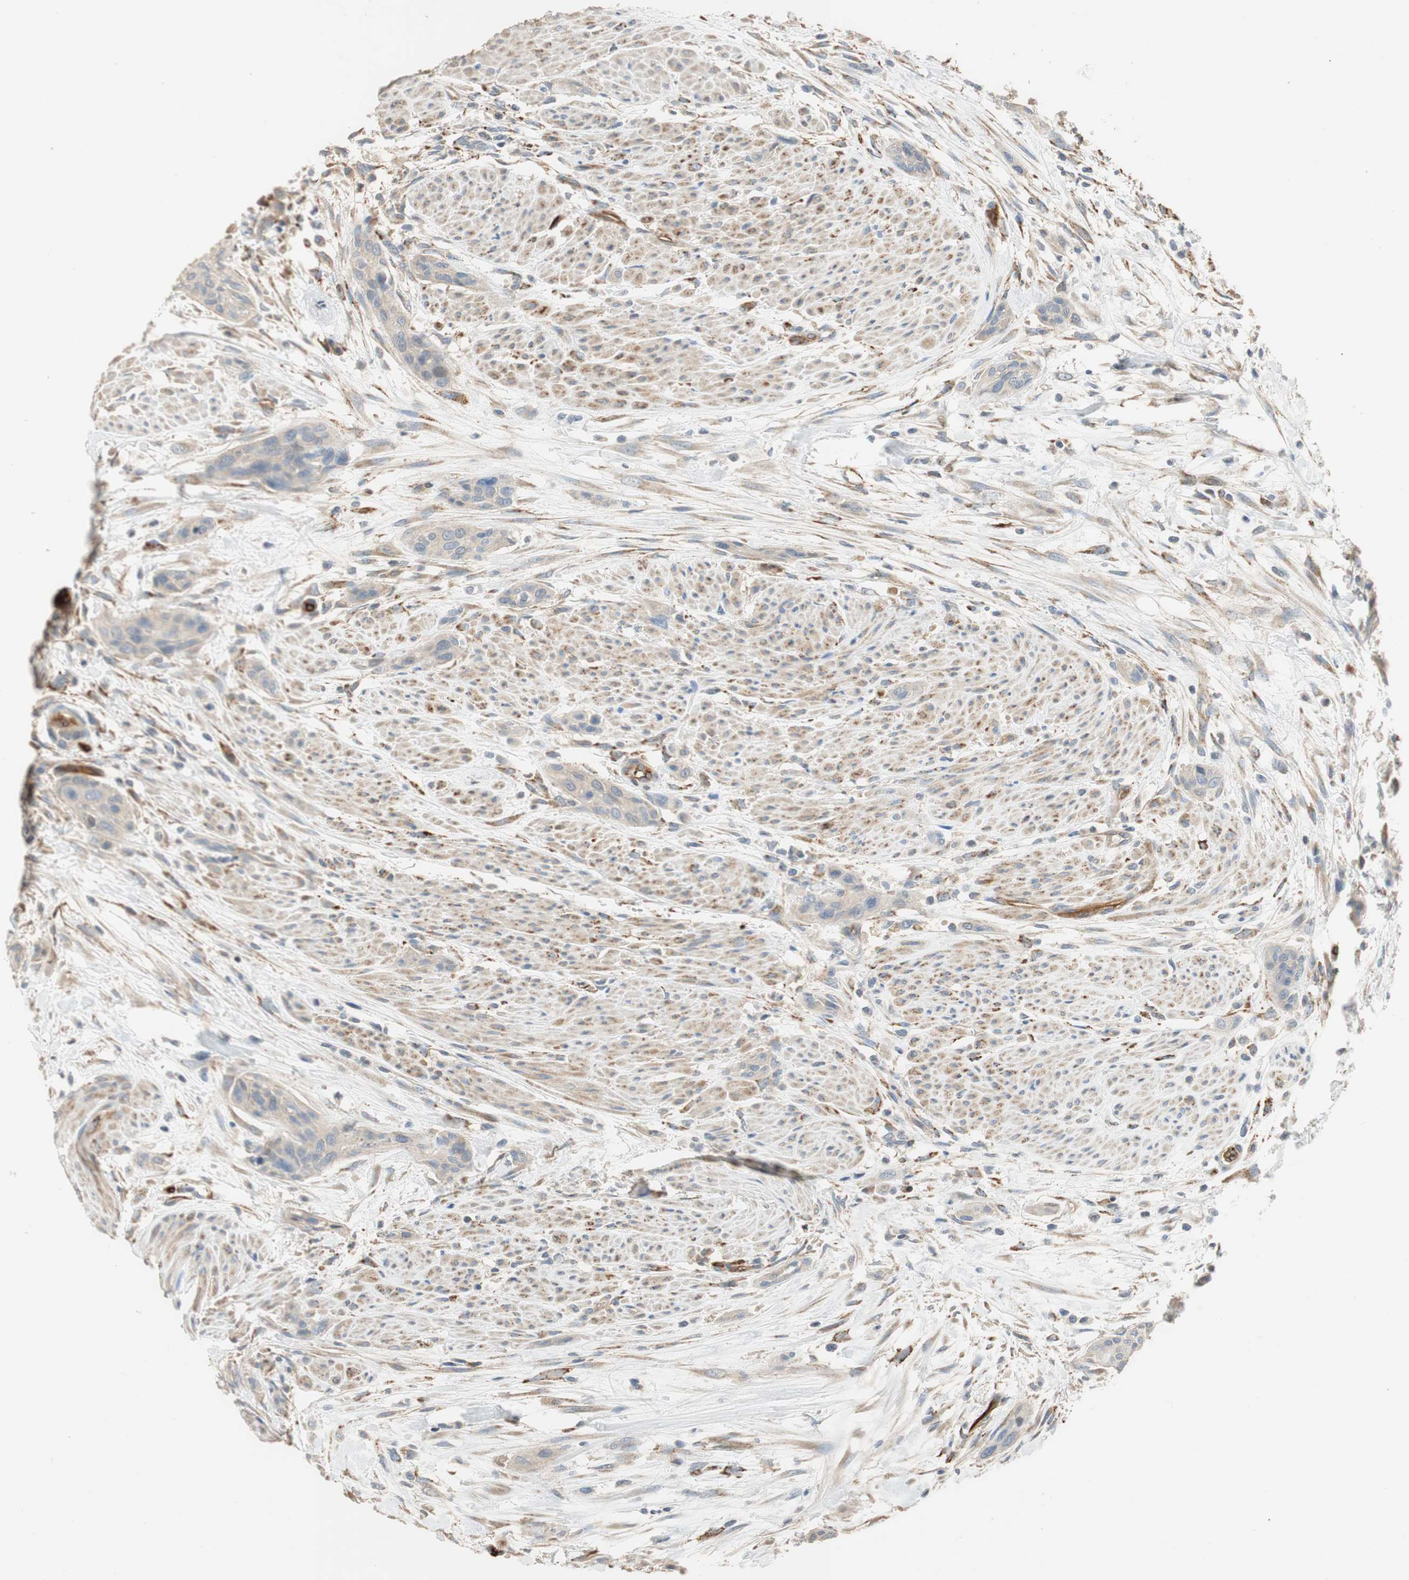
{"staining": {"intensity": "negative", "quantity": "none", "location": "none"}, "tissue": "urothelial cancer", "cell_type": "Tumor cells", "image_type": "cancer", "snomed": [{"axis": "morphology", "description": "Urothelial carcinoma, High grade"}, {"axis": "topography", "description": "Urinary bladder"}], "caption": "This is an immunohistochemistry (IHC) image of human high-grade urothelial carcinoma. There is no staining in tumor cells.", "gene": "ALPL", "patient": {"sex": "male", "age": 35}}